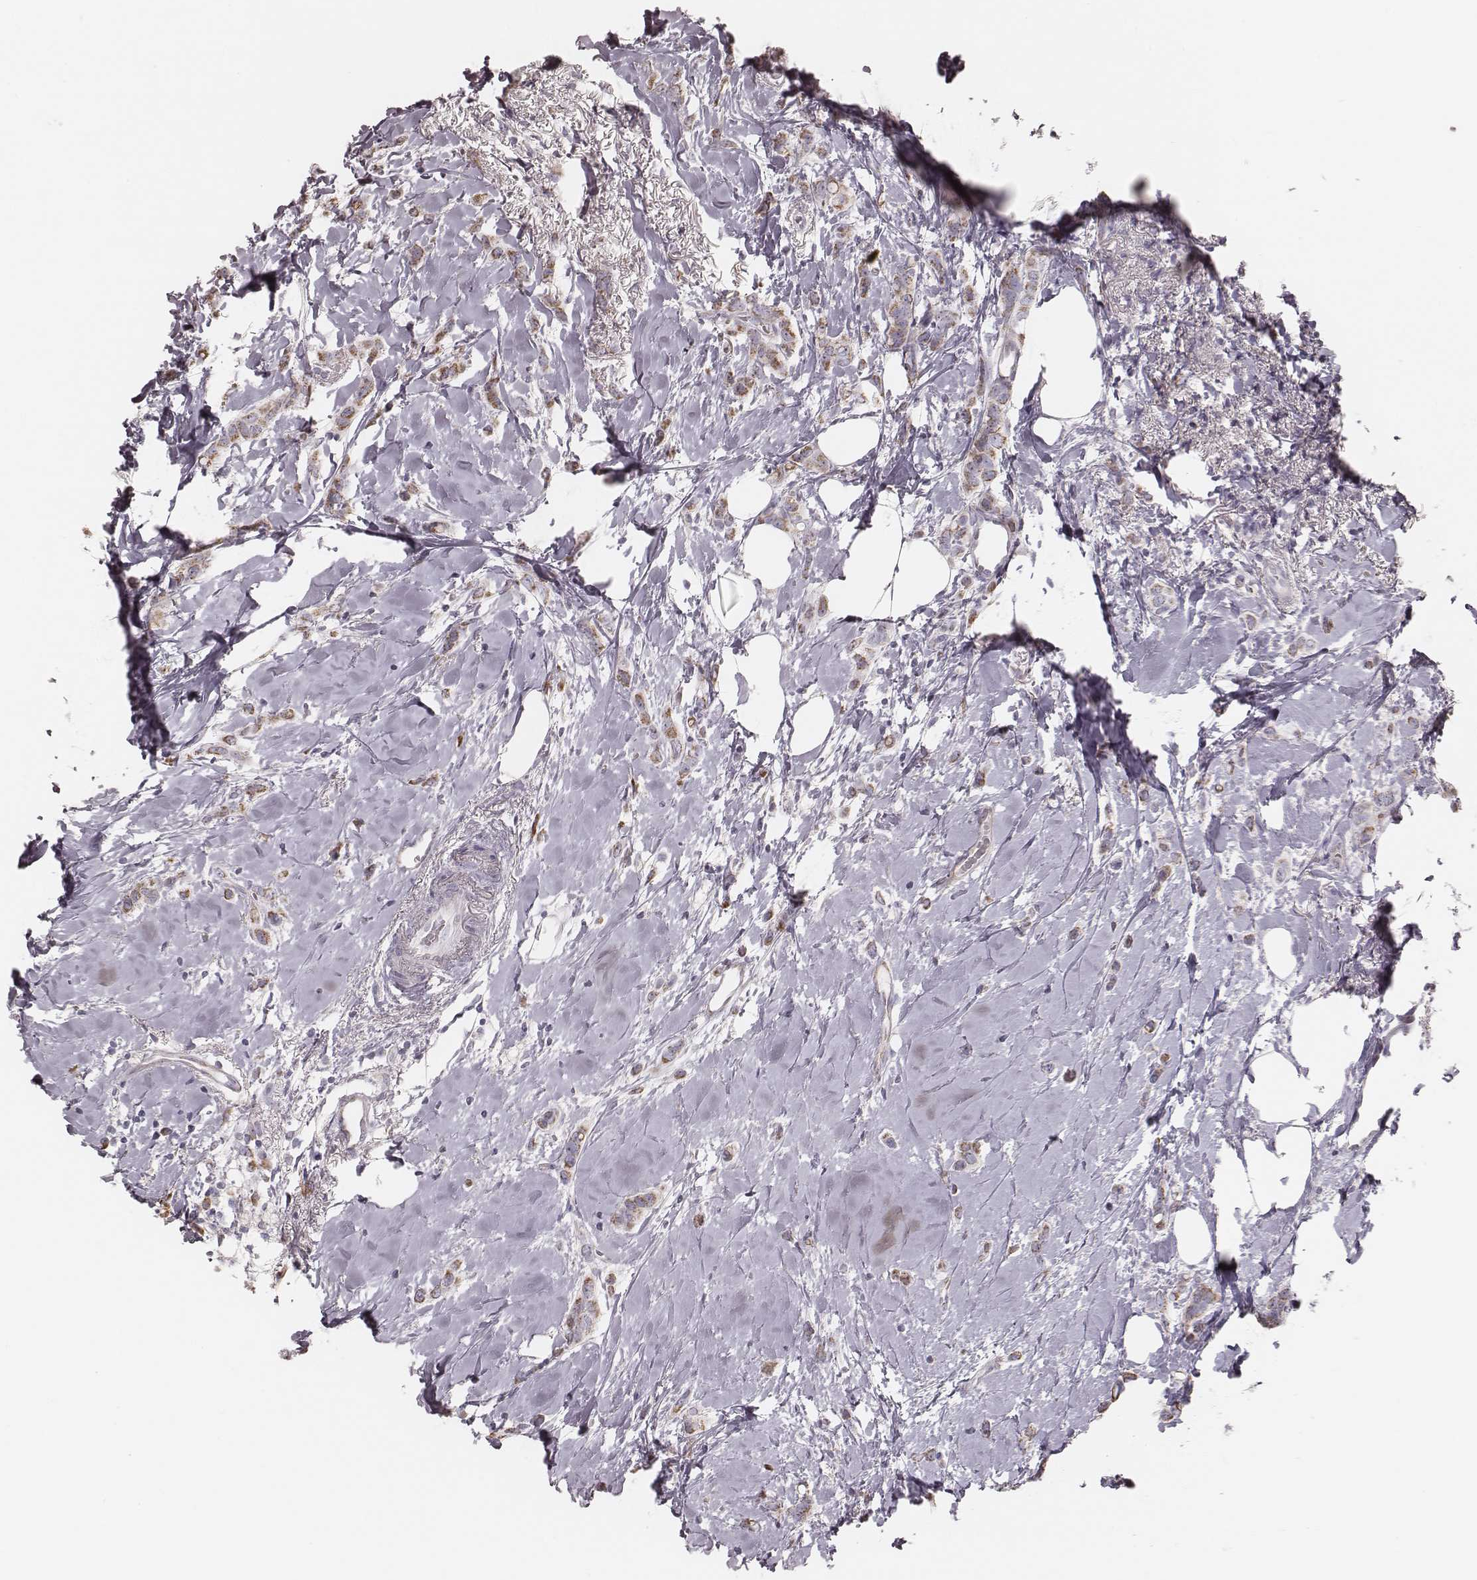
{"staining": {"intensity": "moderate", "quantity": ">75%", "location": "cytoplasmic/membranous"}, "tissue": "breast cancer", "cell_type": "Tumor cells", "image_type": "cancer", "snomed": [{"axis": "morphology", "description": "Lobular carcinoma"}, {"axis": "topography", "description": "Breast"}], "caption": "Immunohistochemical staining of lobular carcinoma (breast) exhibits medium levels of moderate cytoplasmic/membranous protein expression in approximately >75% of tumor cells.", "gene": "KIF5C", "patient": {"sex": "female", "age": 66}}